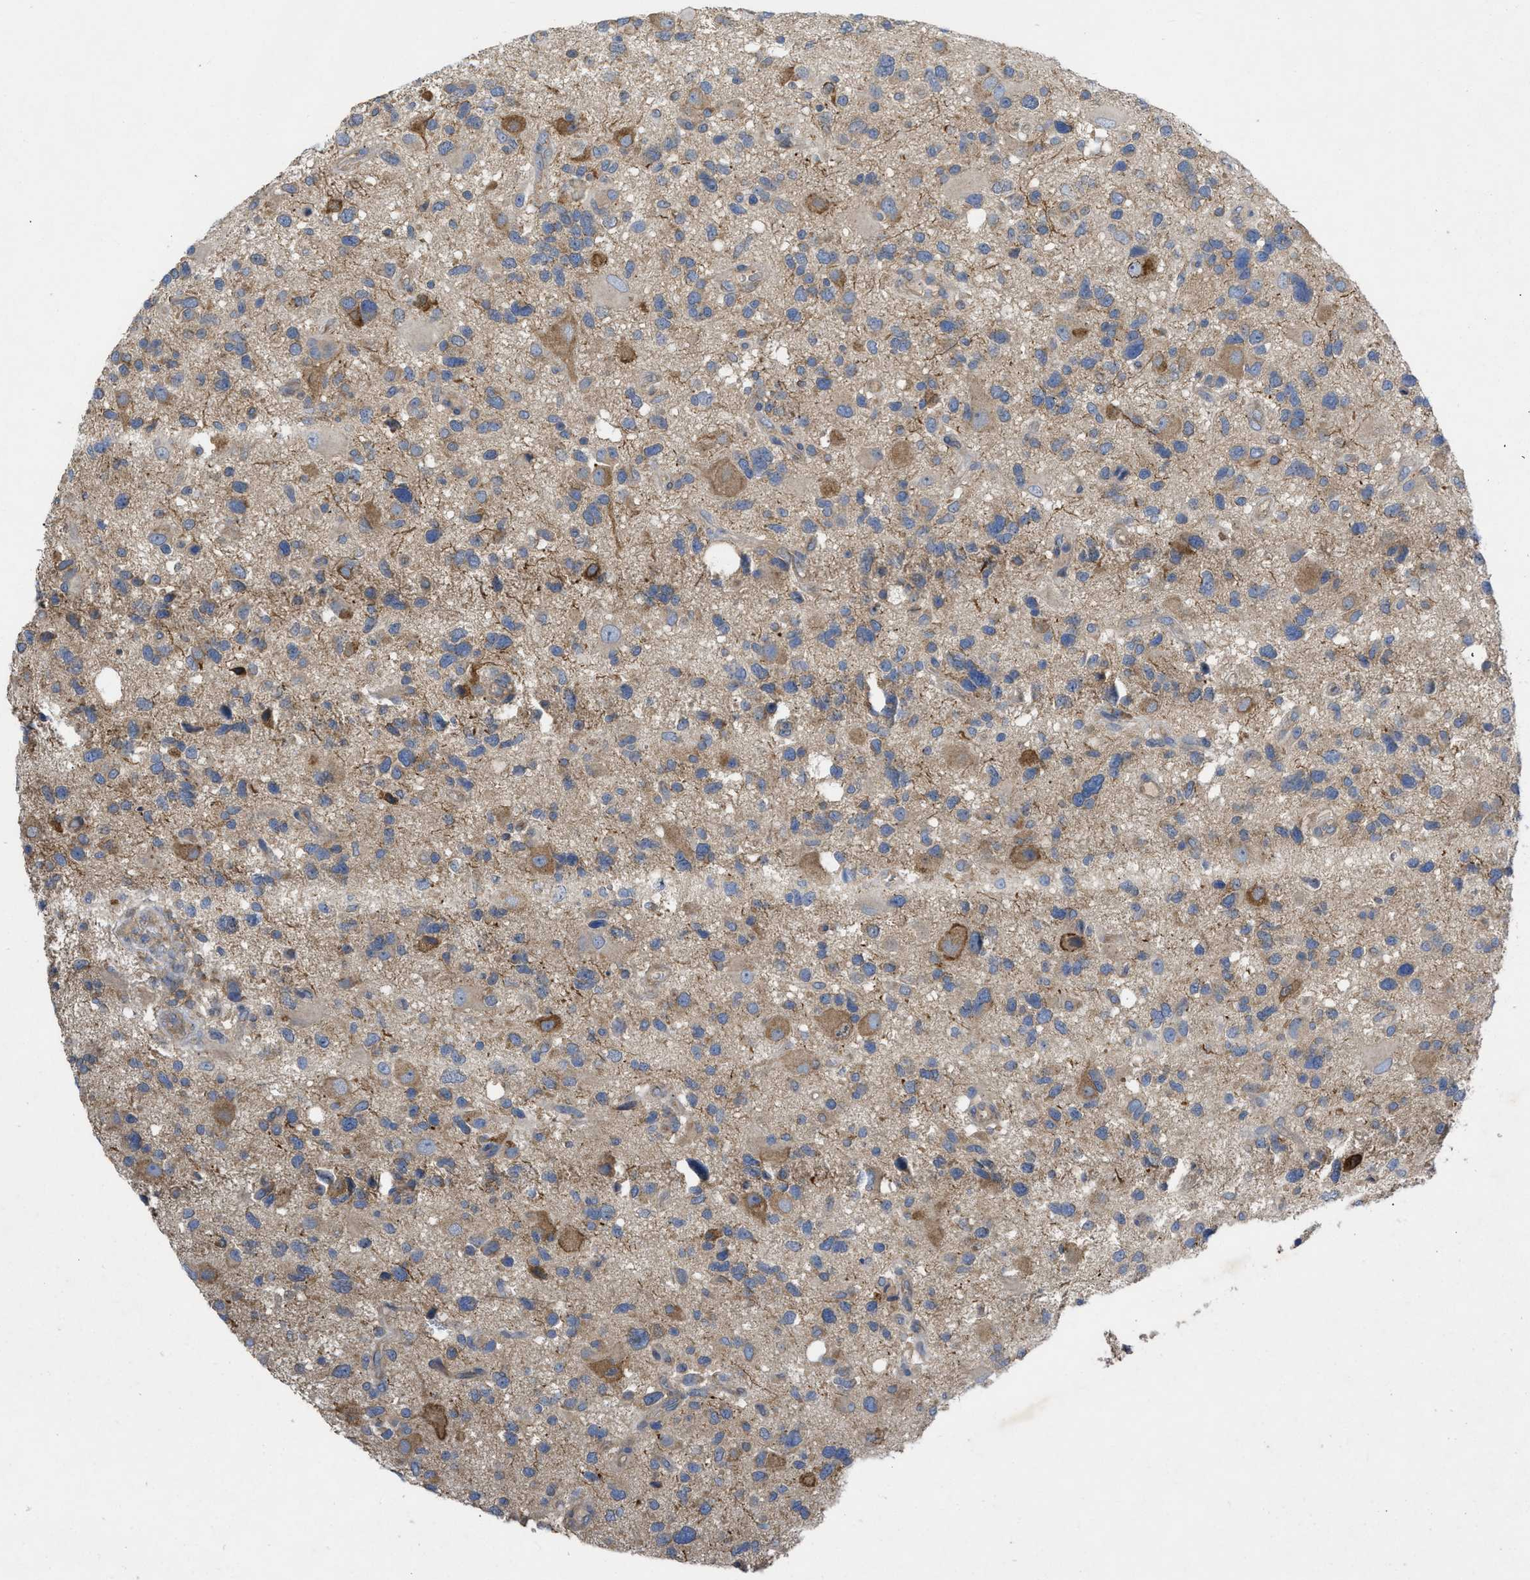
{"staining": {"intensity": "moderate", "quantity": "<25%", "location": "cytoplasmic/membranous"}, "tissue": "glioma", "cell_type": "Tumor cells", "image_type": "cancer", "snomed": [{"axis": "morphology", "description": "Glioma, malignant, High grade"}, {"axis": "topography", "description": "Brain"}], "caption": "Immunohistochemical staining of human high-grade glioma (malignant) displays moderate cytoplasmic/membranous protein positivity in about <25% of tumor cells.", "gene": "TMEM131", "patient": {"sex": "male", "age": 33}}